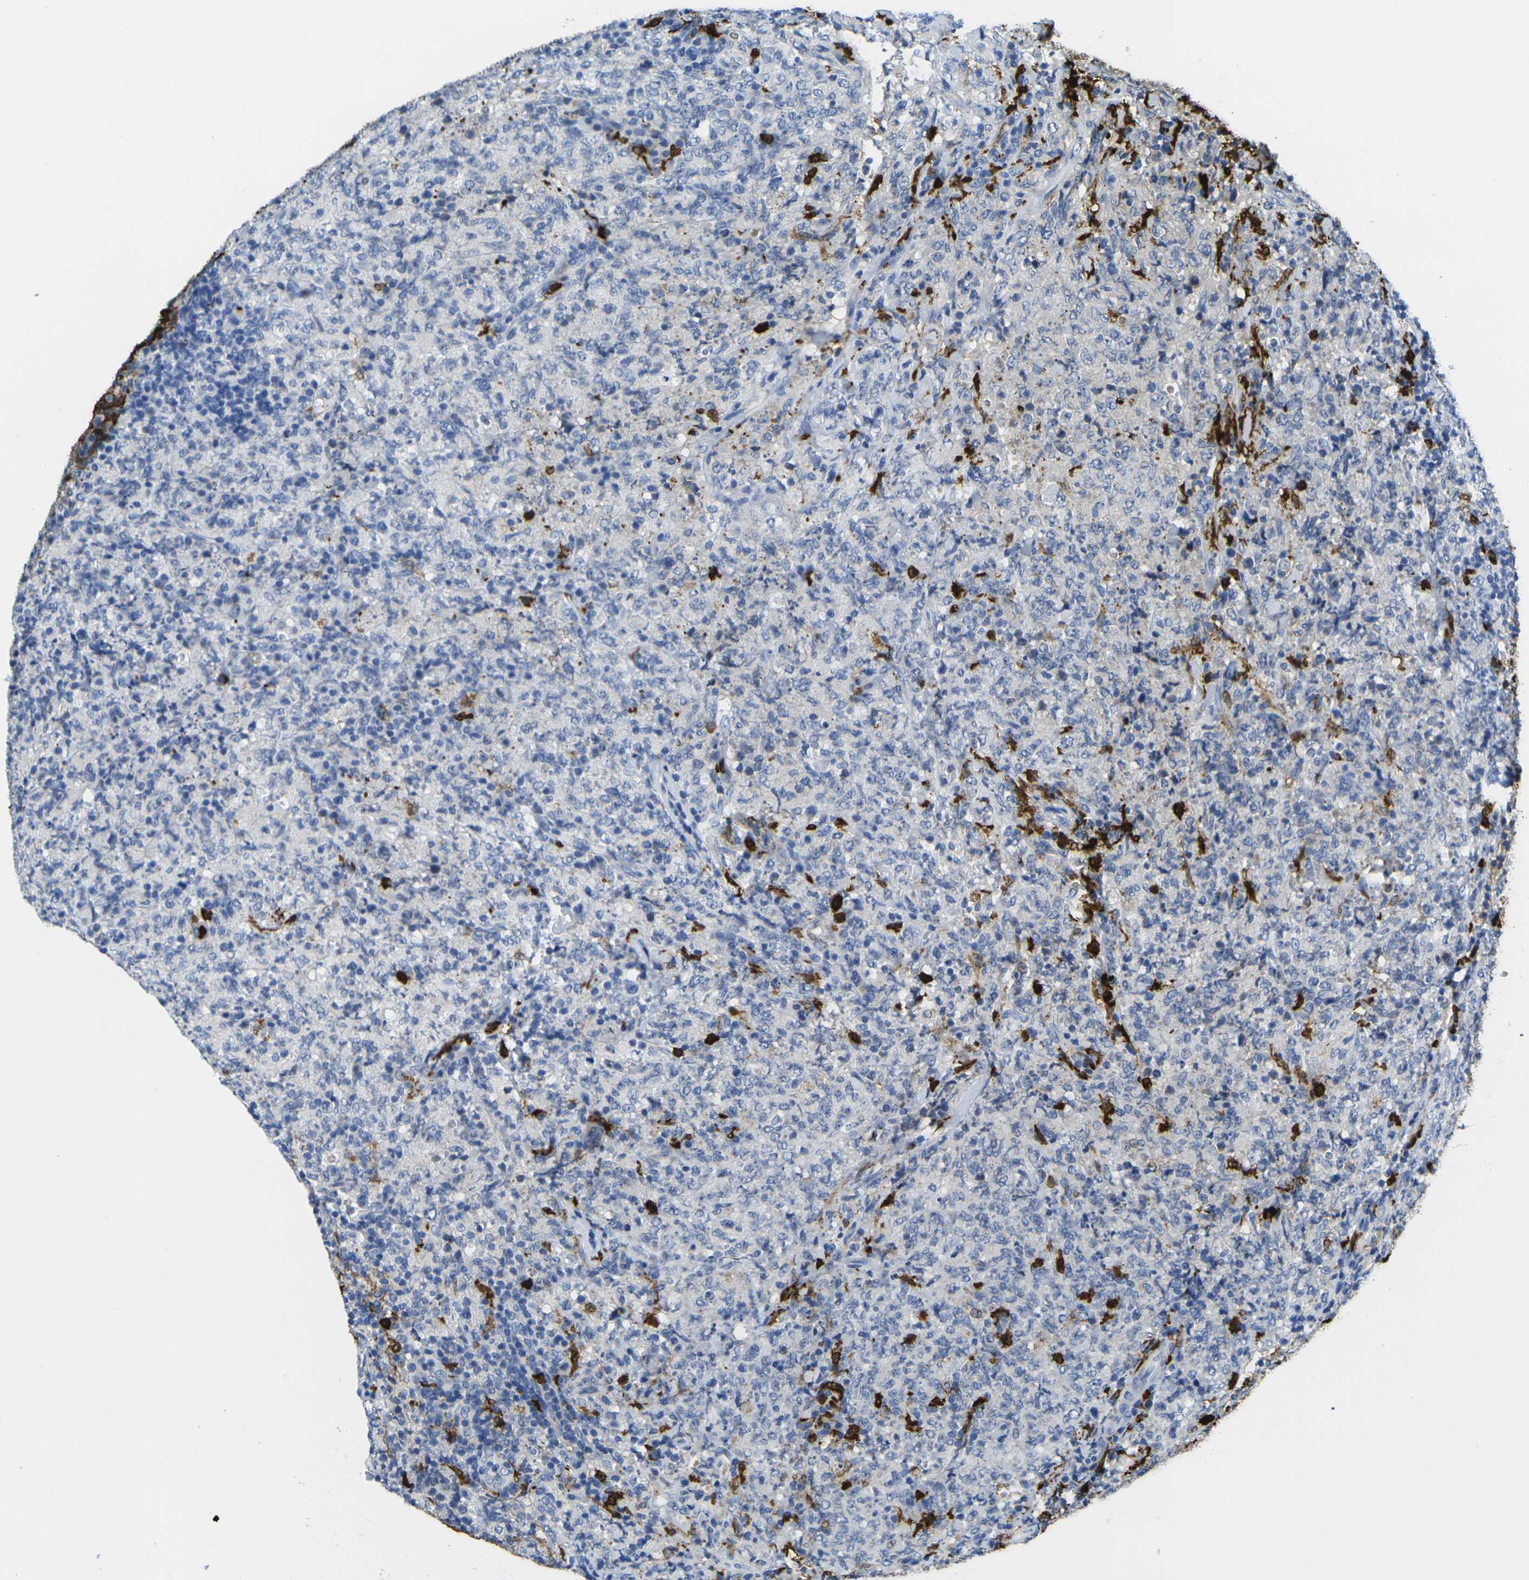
{"staining": {"intensity": "negative", "quantity": "none", "location": "none"}, "tissue": "lymphoma", "cell_type": "Tumor cells", "image_type": "cancer", "snomed": [{"axis": "morphology", "description": "Malignant lymphoma, non-Hodgkin's type, High grade"}, {"axis": "topography", "description": "Tonsil"}], "caption": "Photomicrograph shows no significant protein positivity in tumor cells of lymphoma.", "gene": "S100A9", "patient": {"sex": "female", "age": 36}}